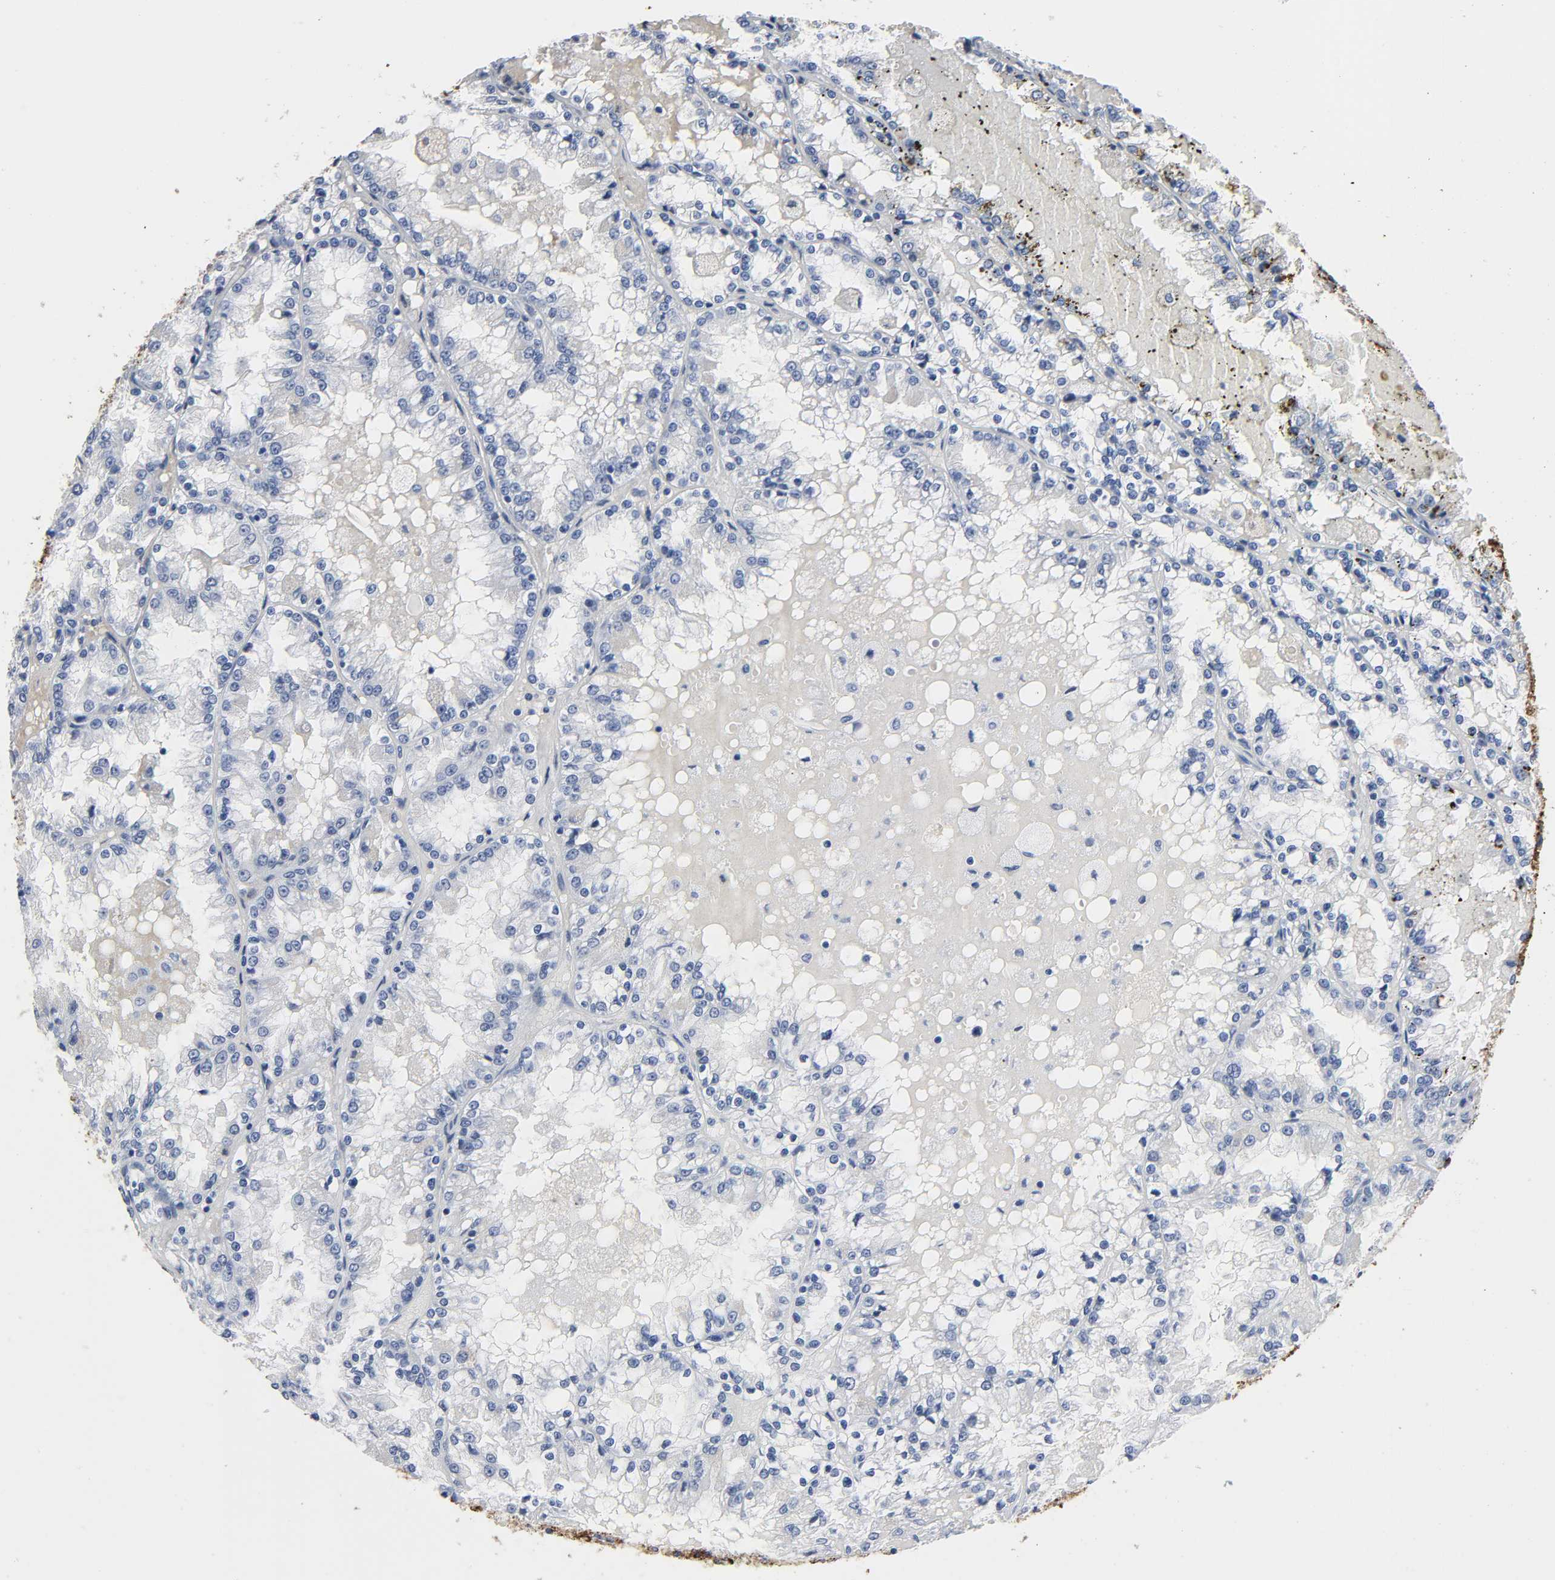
{"staining": {"intensity": "negative", "quantity": "none", "location": "none"}, "tissue": "renal cancer", "cell_type": "Tumor cells", "image_type": "cancer", "snomed": [{"axis": "morphology", "description": "Adenocarcinoma, NOS"}, {"axis": "topography", "description": "Kidney"}], "caption": "The image shows no significant positivity in tumor cells of renal cancer (adenocarcinoma).", "gene": "FBLN1", "patient": {"sex": "female", "age": 56}}